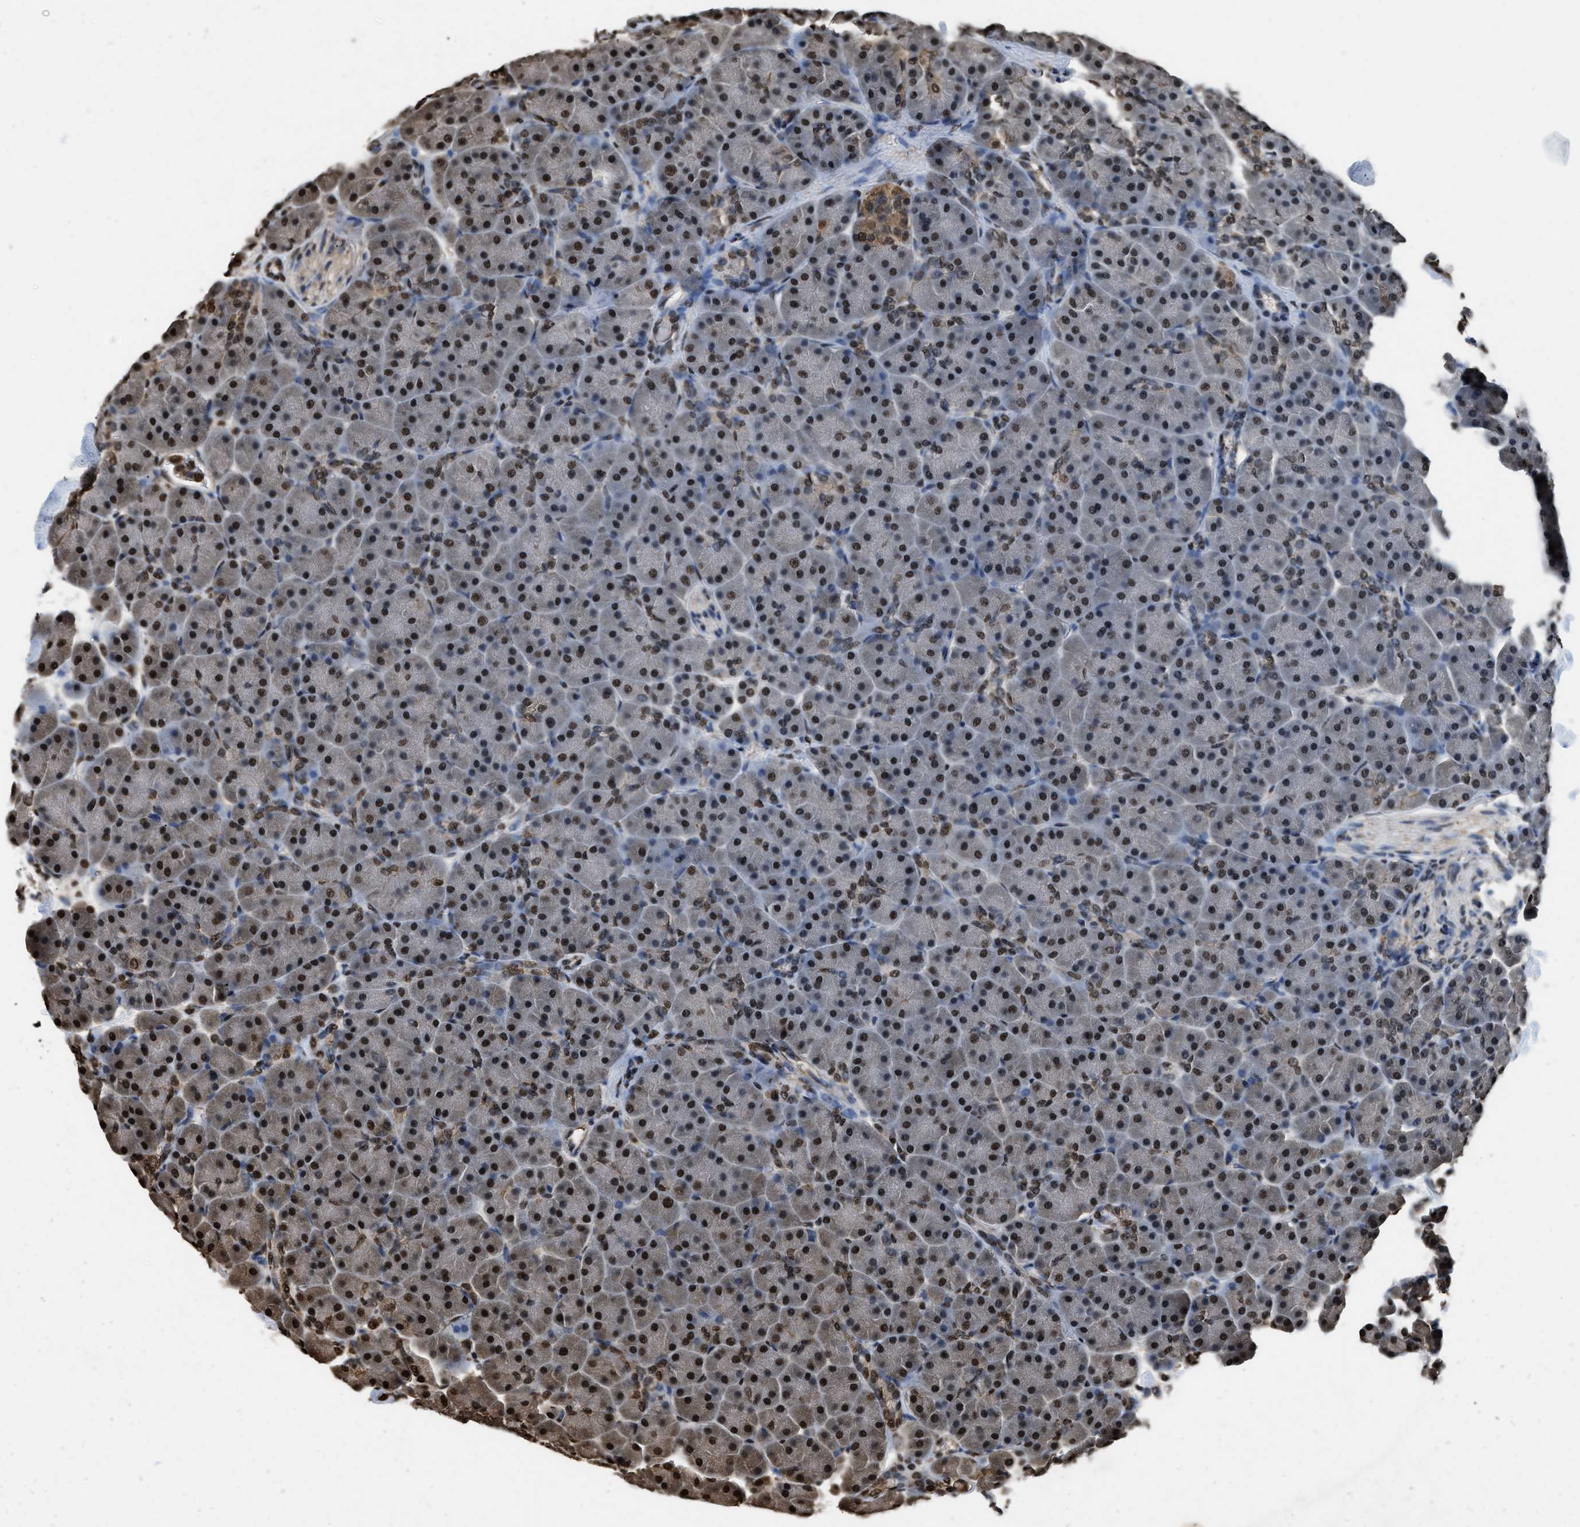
{"staining": {"intensity": "strong", "quantity": ">75%", "location": "nuclear"}, "tissue": "pancreas", "cell_type": "Exocrine glandular cells", "image_type": "normal", "snomed": [{"axis": "morphology", "description": "Normal tissue, NOS"}, {"axis": "topography", "description": "Pancreas"}], "caption": "DAB immunohistochemical staining of normal human pancreas shows strong nuclear protein expression in about >75% of exocrine glandular cells.", "gene": "GAPDH", "patient": {"sex": "male", "age": 66}}